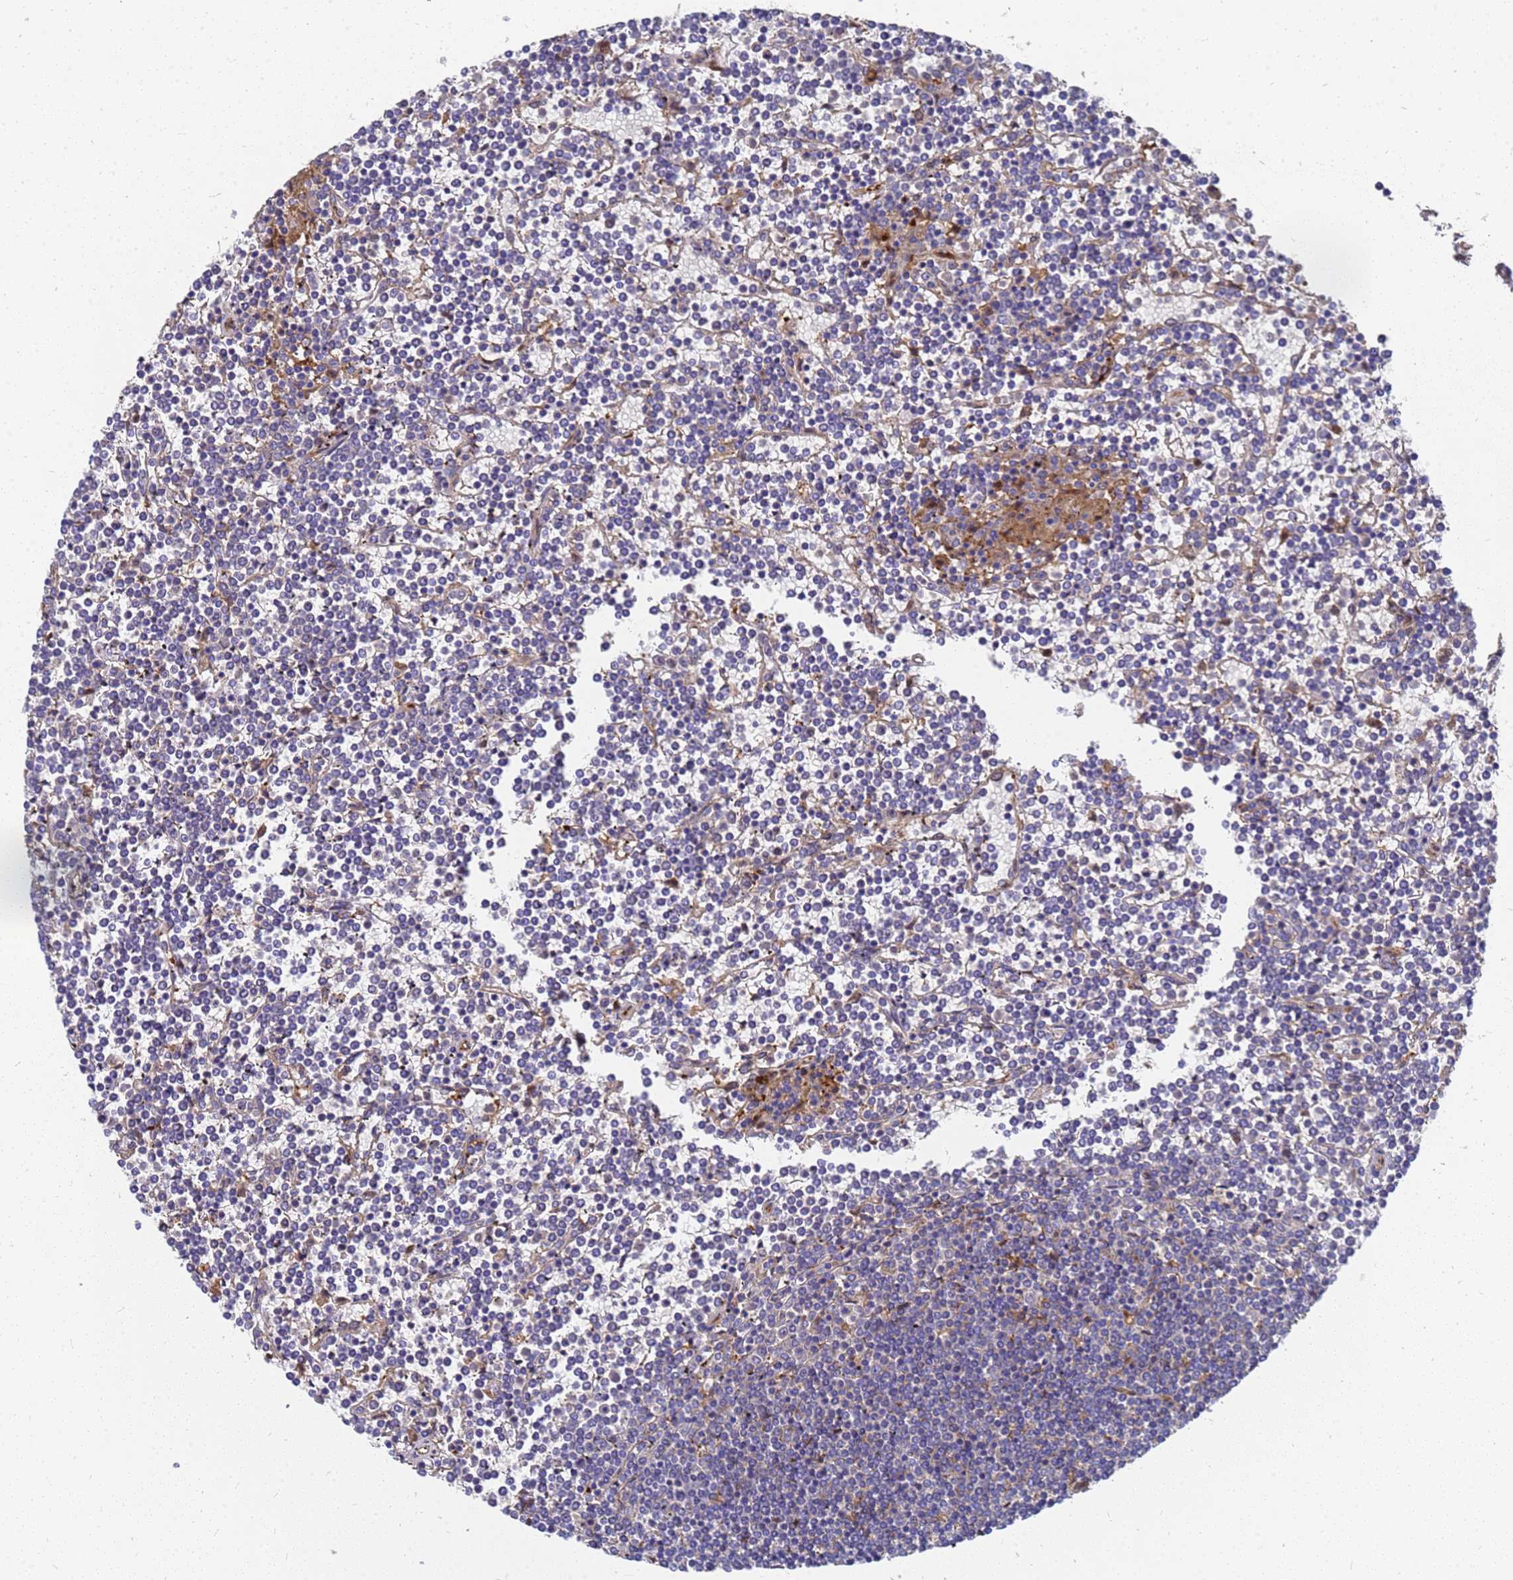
{"staining": {"intensity": "negative", "quantity": "none", "location": "none"}, "tissue": "lymphoma", "cell_type": "Tumor cells", "image_type": "cancer", "snomed": [{"axis": "morphology", "description": "Malignant lymphoma, non-Hodgkin's type, Low grade"}, {"axis": "topography", "description": "Spleen"}], "caption": "Protein analysis of malignant lymphoma, non-Hodgkin's type (low-grade) shows no significant staining in tumor cells.", "gene": "SLC35E2B", "patient": {"sex": "female", "age": 19}}